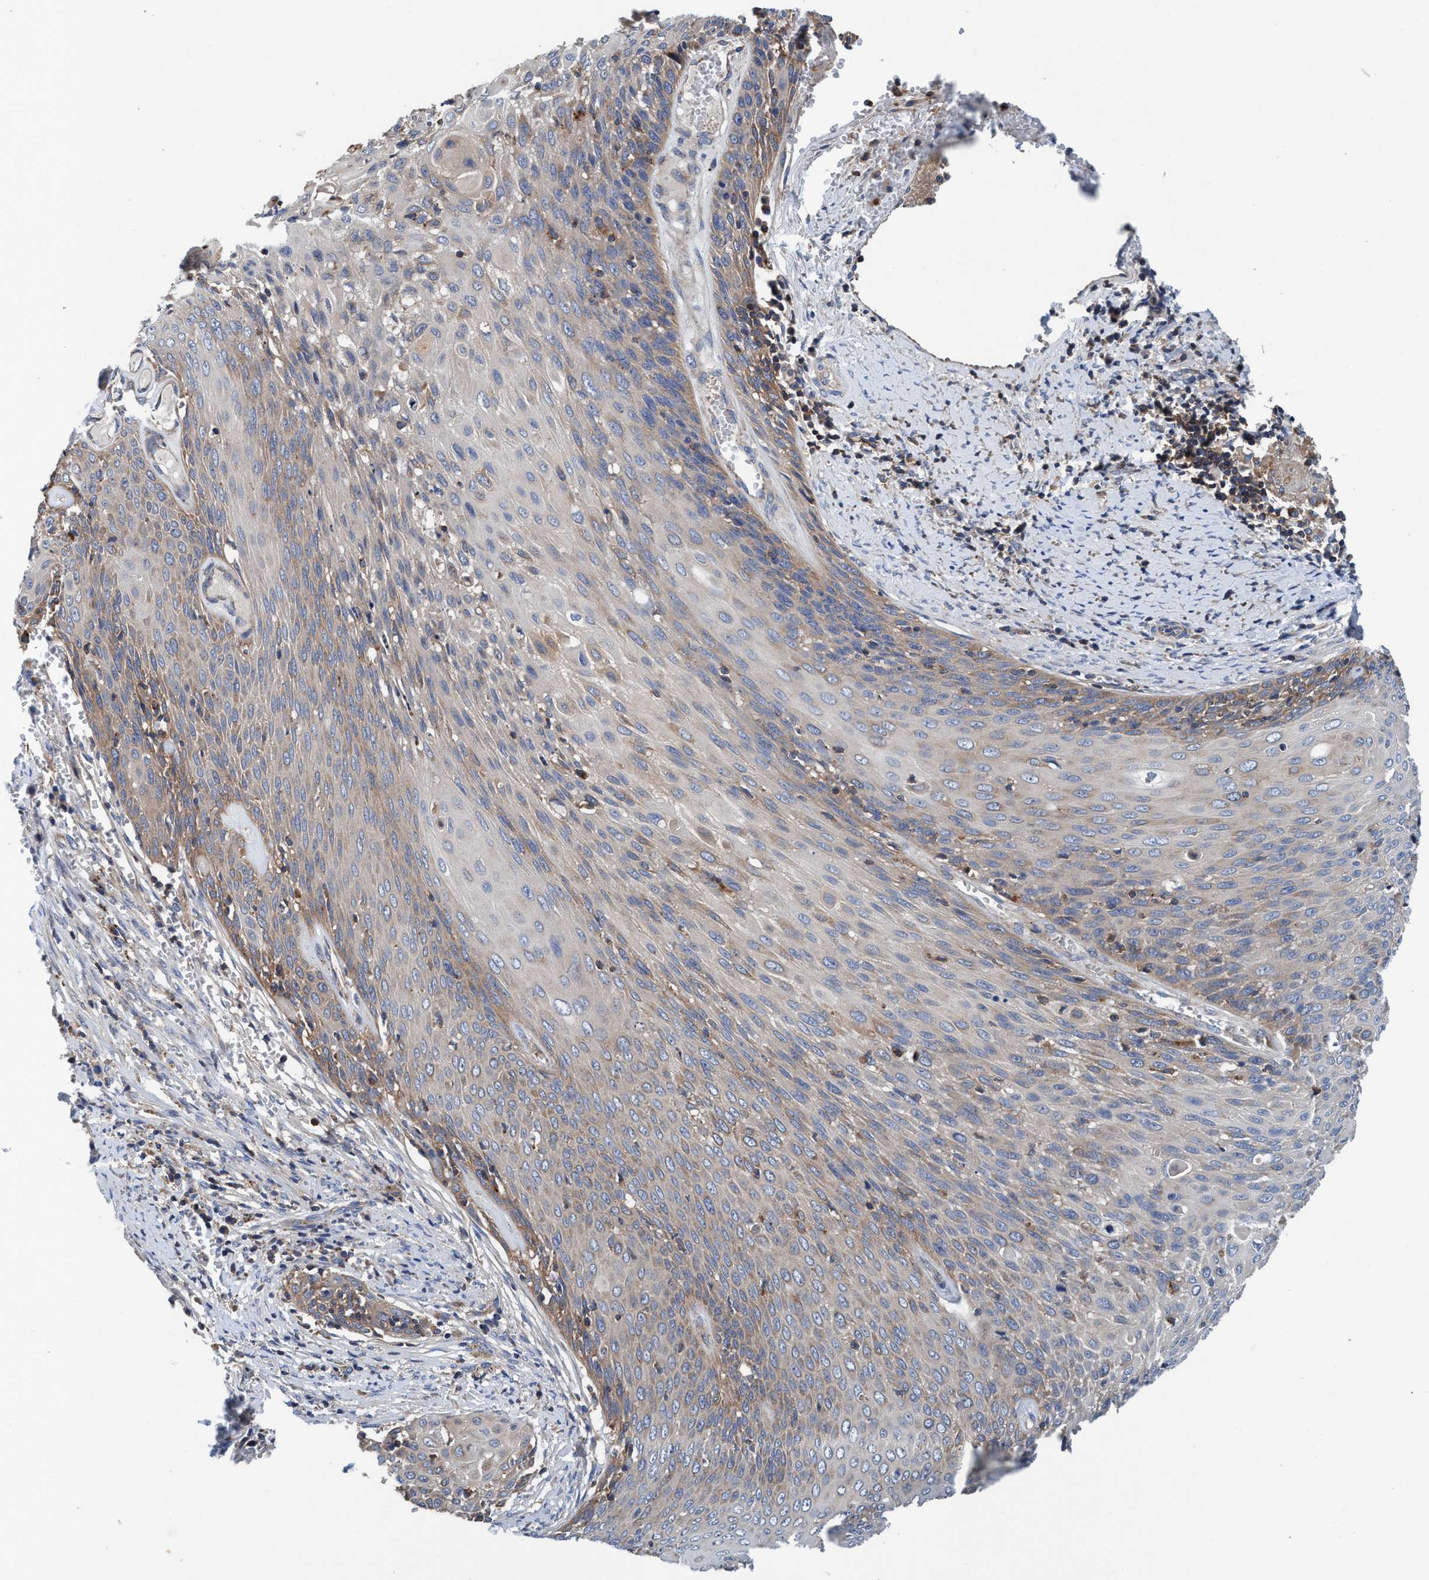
{"staining": {"intensity": "moderate", "quantity": "25%-75%", "location": "cytoplasmic/membranous"}, "tissue": "cervical cancer", "cell_type": "Tumor cells", "image_type": "cancer", "snomed": [{"axis": "morphology", "description": "Squamous cell carcinoma, NOS"}, {"axis": "topography", "description": "Cervix"}], "caption": "Immunohistochemistry (DAB (3,3'-diaminobenzidine)) staining of human squamous cell carcinoma (cervical) demonstrates moderate cytoplasmic/membranous protein expression in about 25%-75% of tumor cells.", "gene": "ENDOG", "patient": {"sex": "female", "age": 39}}